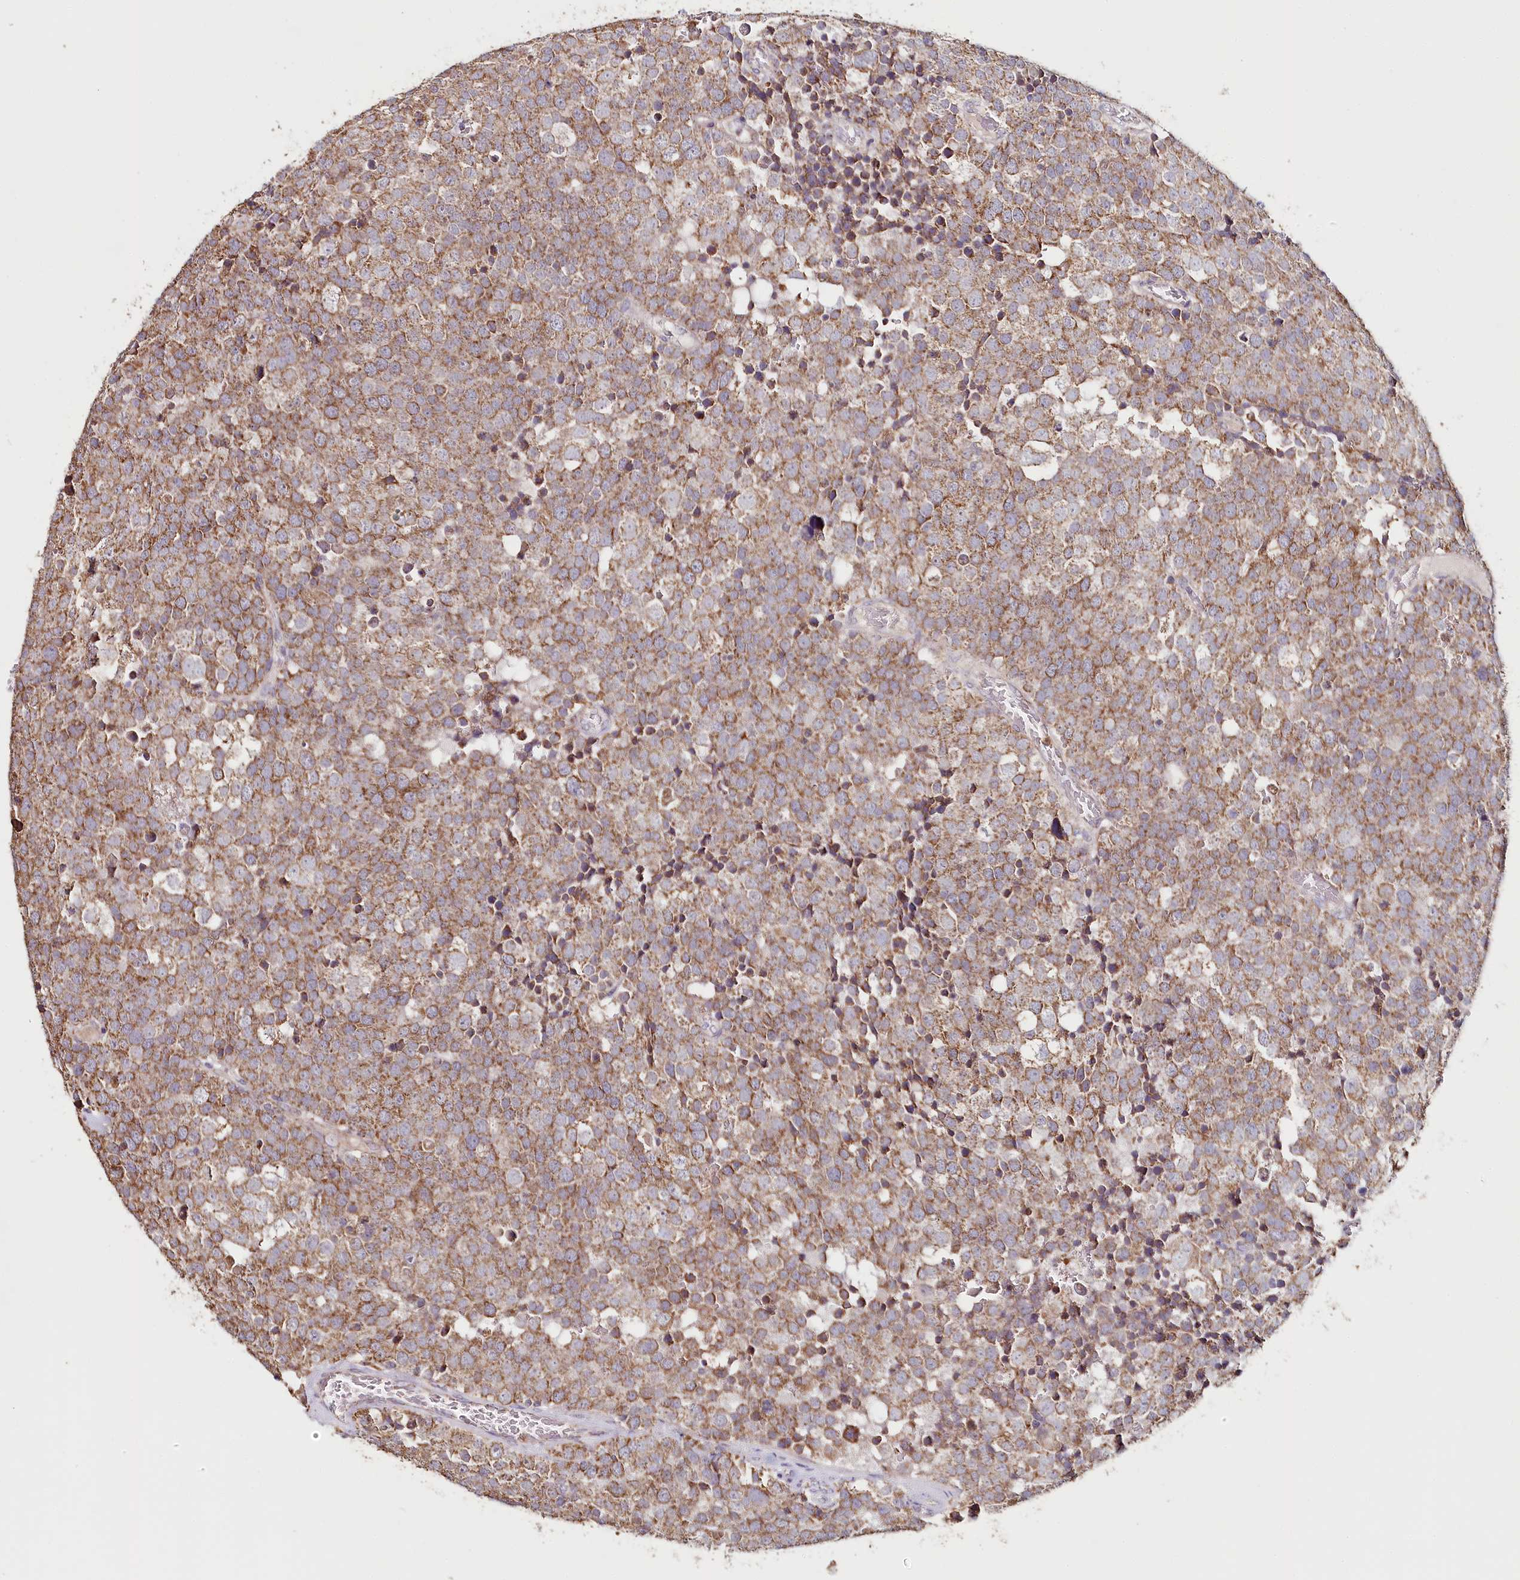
{"staining": {"intensity": "moderate", "quantity": ">75%", "location": "cytoplasmic/membranous"}, "tissue": "testis cancer", "cell_type": "Tumor cells", "image_type": "cancer", "snomed": [{"axis": "morphology", "description": "Seminoma, NOS"}, {"axis": "topography", "description": "Testis"}], "caption": "Human testis cancer stained with a protein marker exhibits moderate staining in tumor cells.", "gene": "MMP25", "patient": {"sex": "male", "age": 71}}